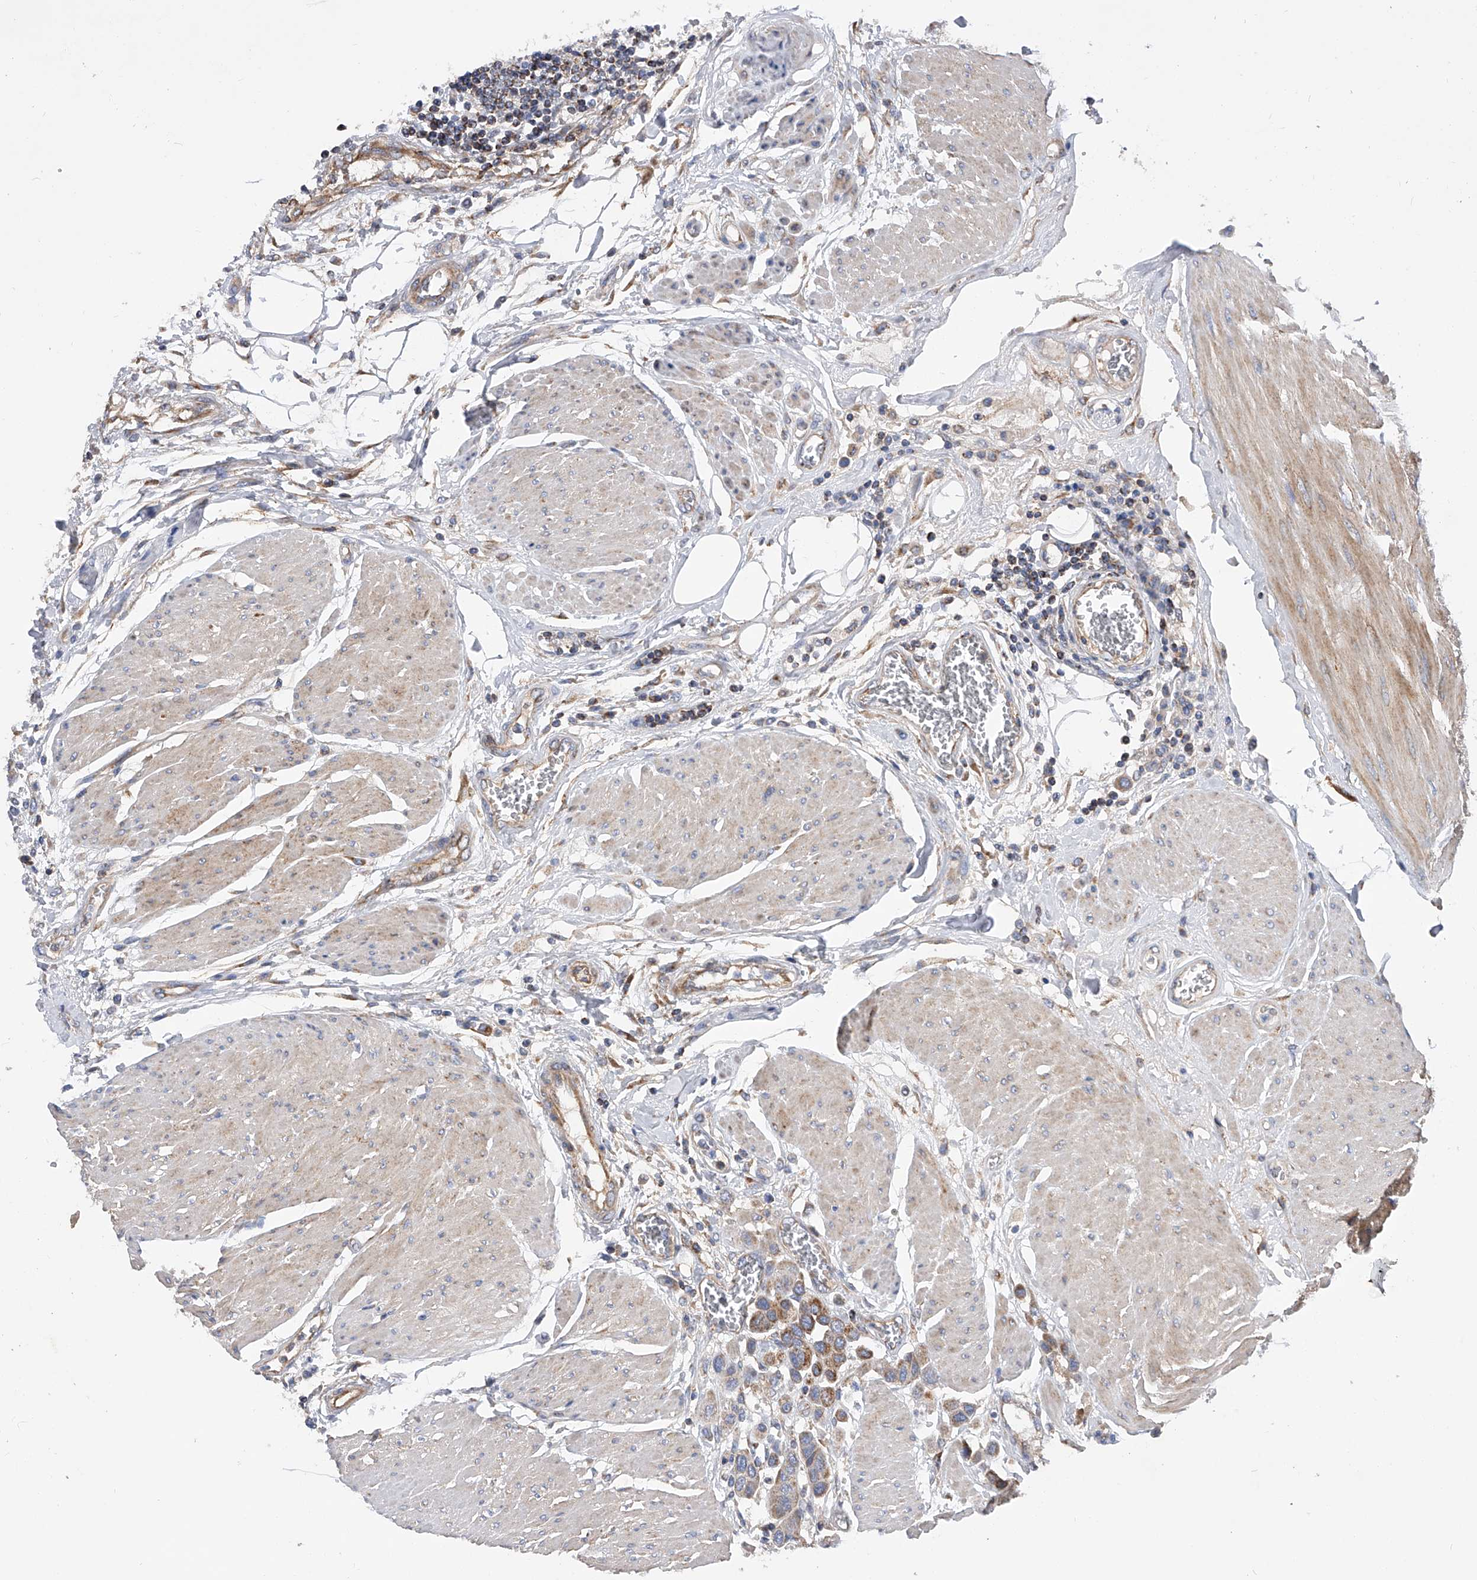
{"staining": {"intensity": "moderate", "quantity": "25%-75%", "location": "cytoplasmic/membranous"}, "tissue": "urothelial cancer", "cell_type": "Tumor cells", "image_type": "cancer", "snomed": [{"axis": "morphology", "description": "Urothelial carcinoma, High grade"}, {"axis": "topography", "description": "Urinary bladder"}], "caption": "This image shows immunohistochemistry (IHC) staining of human urothelial cancer, with medium moderate cytoplasmic/membranous staining in approximately 25%-75% of tumor cells.", "gene": "PDSS2", "patient": {"sex": "male", "age": 50}}